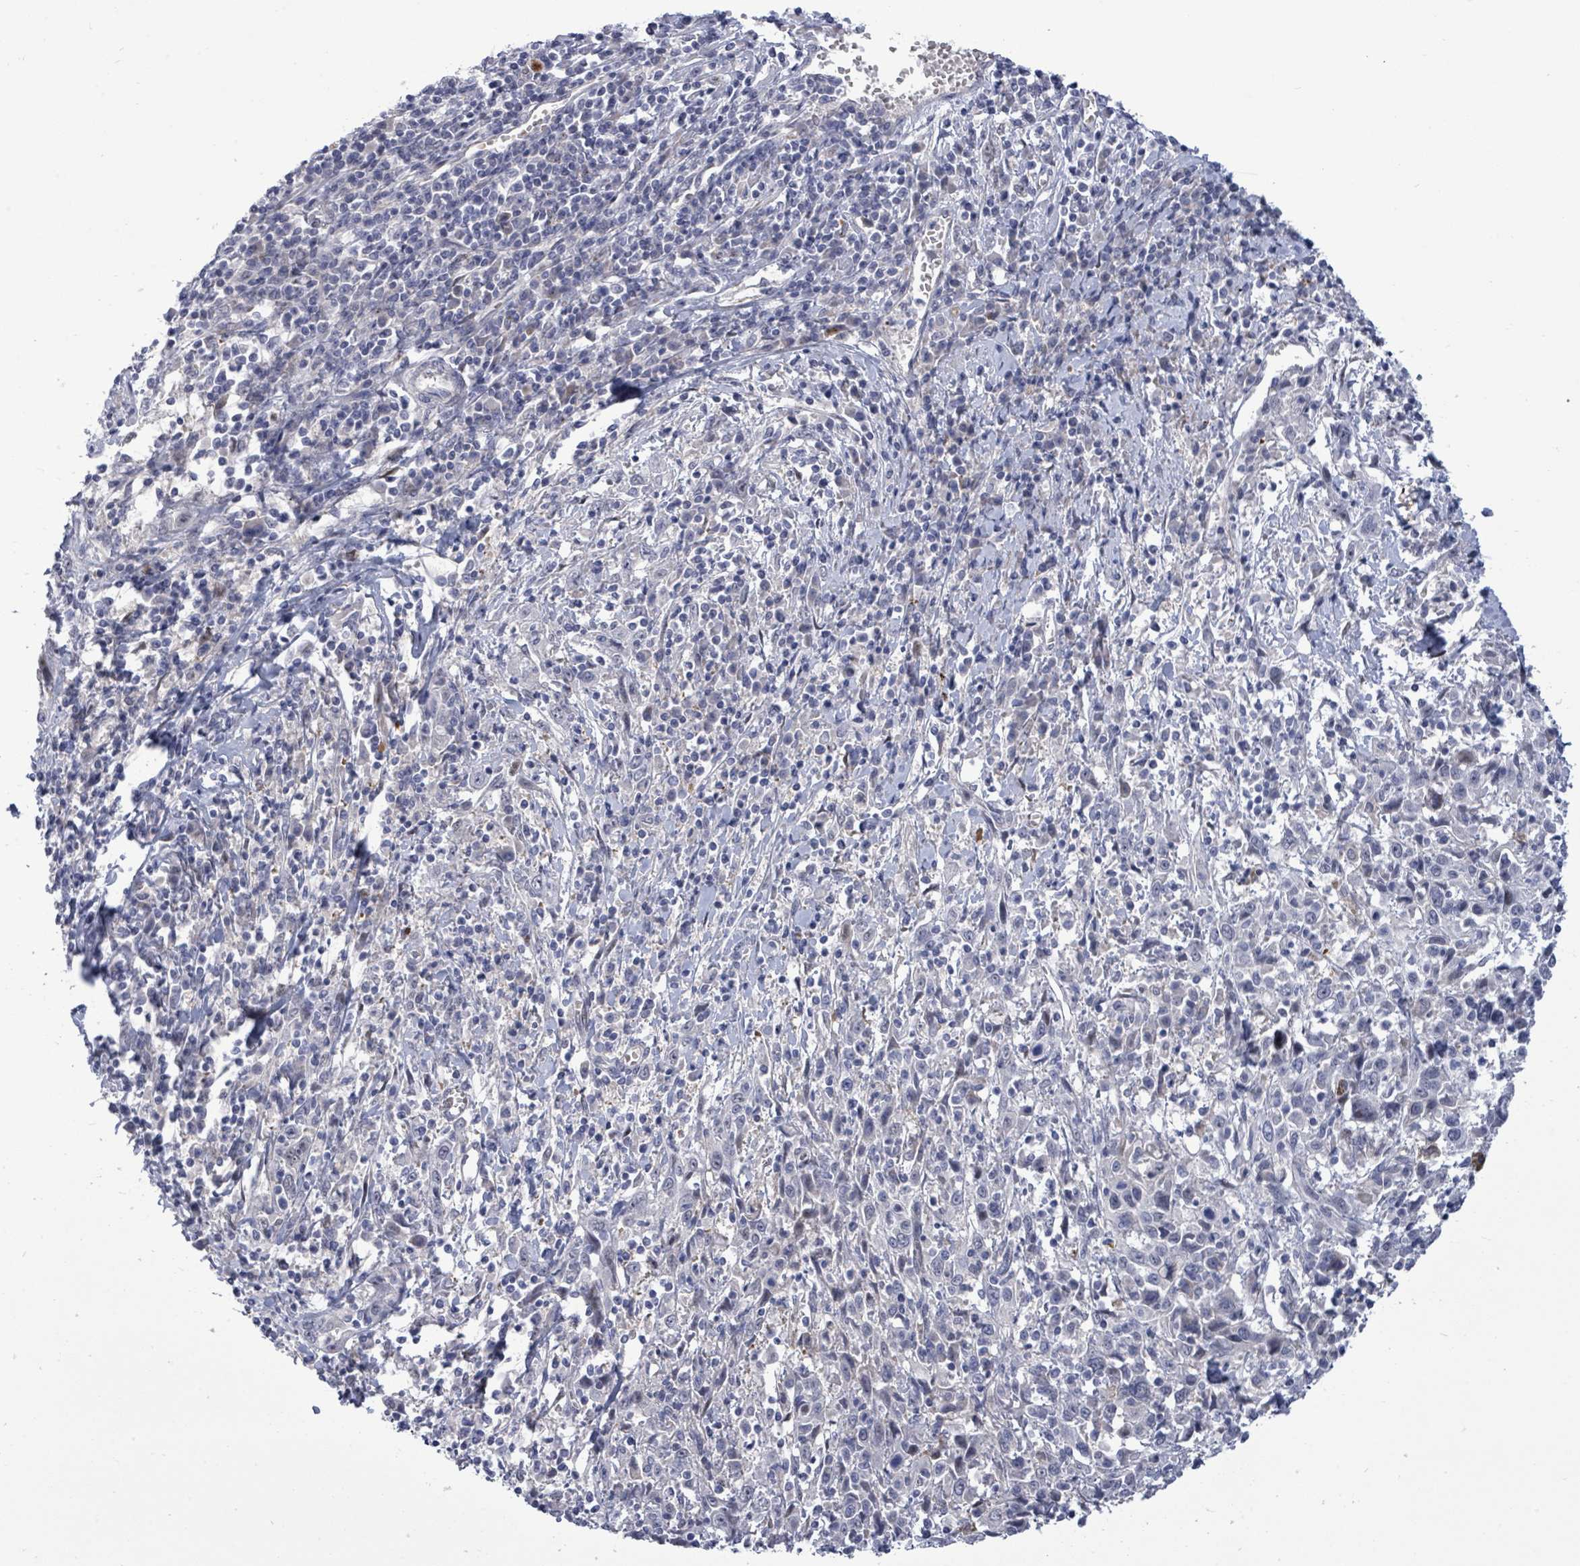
{"staining": {"intensity": "negative", "quantity": "none", "location": "none"}, "tissue": "cervical cancer", "cell_type": "Tumor cells", "image_type": "cancer", "snomed": [{"axis": "morphology", "description": "Squamous cell carcinoma, NOS"}, {"axis": "topography", "description": "Cervix"}], "caption": "A micrograph of cervical cancer (squamous cell carcinoma) stained for a protein displays no brown staining in tumor cells.", "gene": "CT45A5", "patient": {"sex": "female", "age": 46}}